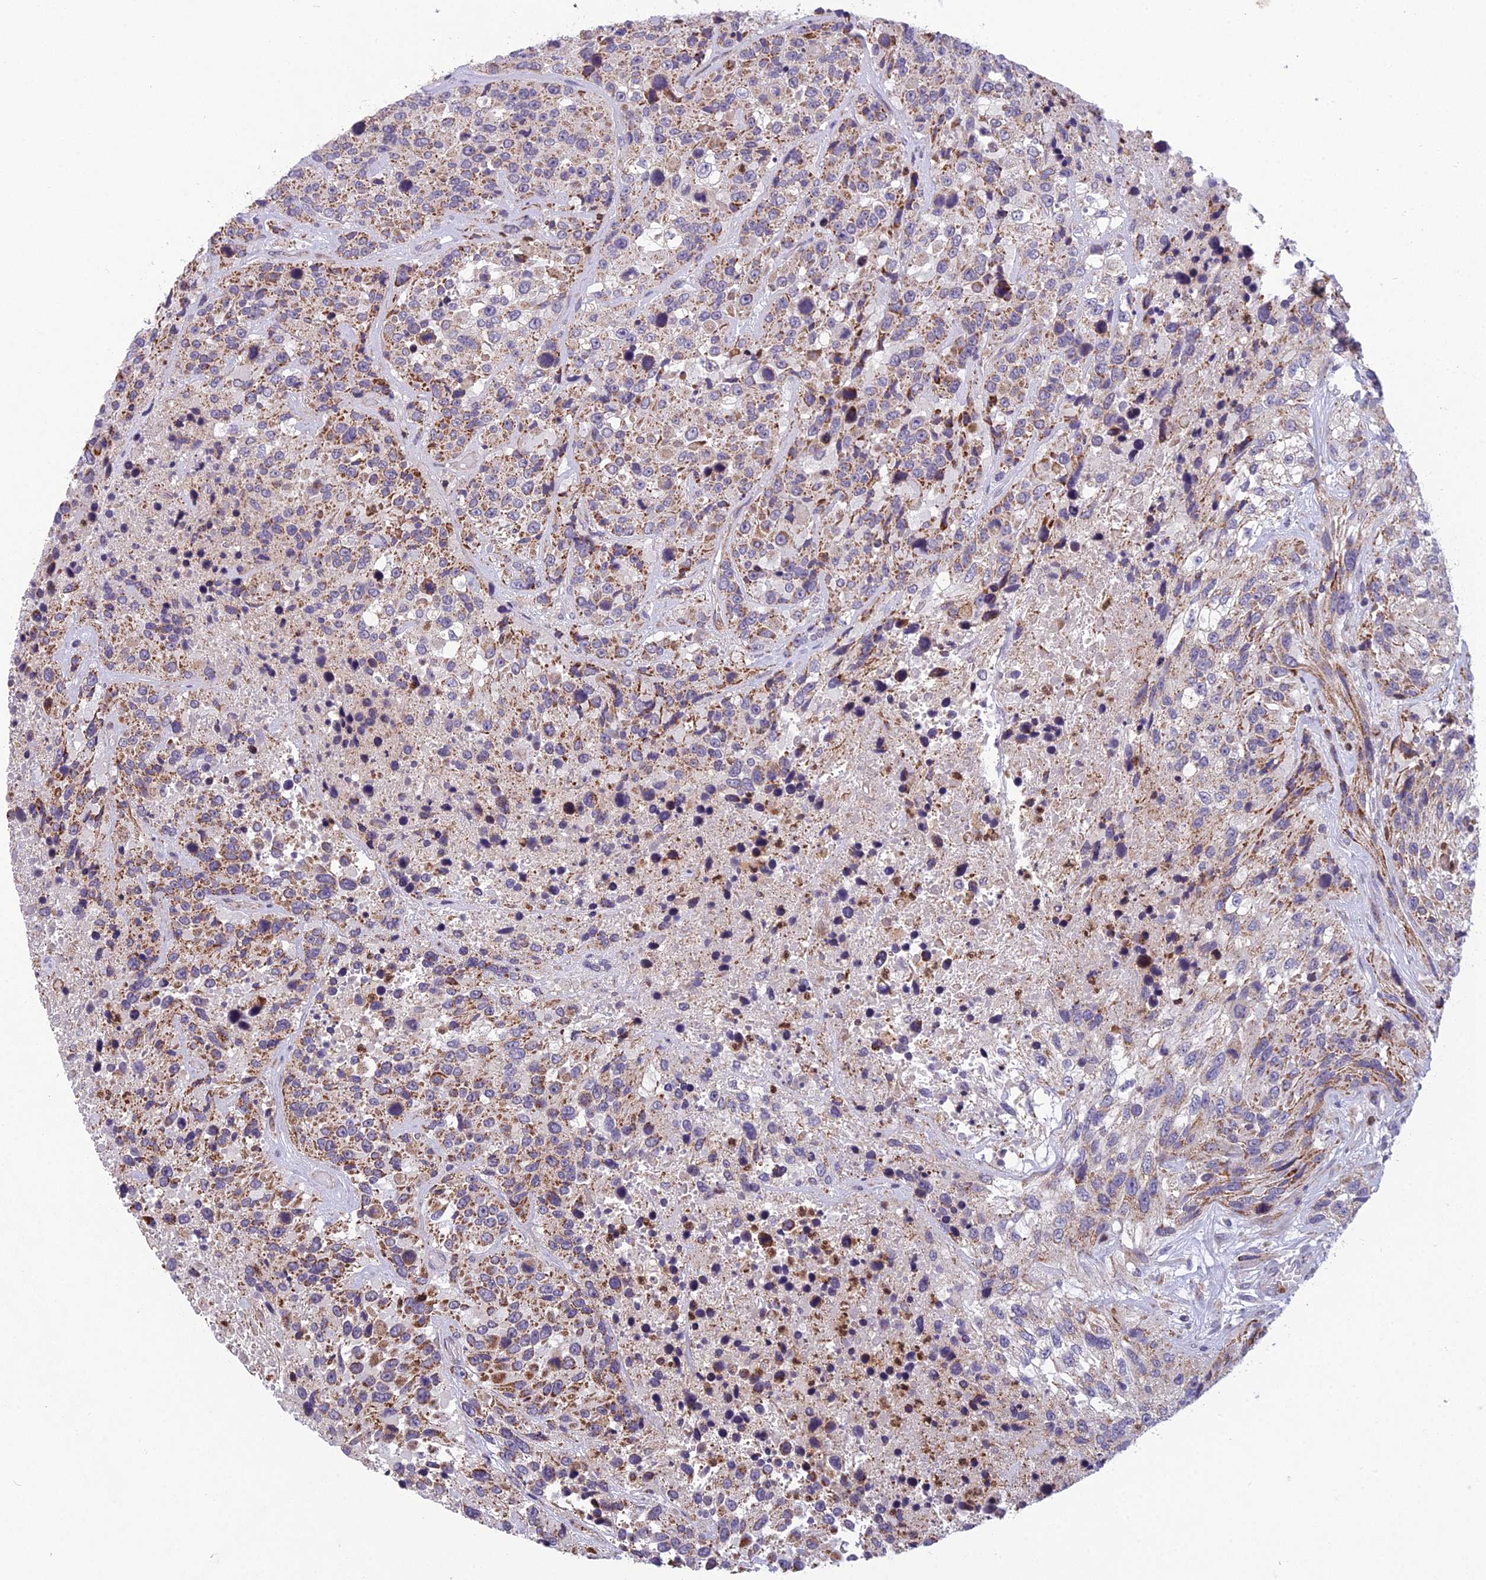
{"staining": {"intensity": "moderate", "quantity": ">75%", "location": "cytoplasmic/membranous"}, "tissue": "urothelial cancer", "cell_type": "Tumor cells", "image_type": "cancer", "snomed": [{"axis": "morphology", "description": "Urothelial carcinoma, High grade"}, {"axis": "topography", "description": "Urinary bladder"}], "caption": "Urothelial cancer was stained to show a protein in brown. There is medium levels of moderate cytoplasmic/membranous expression in approximately >75% of tumor cells.", "gene": "ENSG00000188897", "patient": {"sex": "female", "age": 70}}